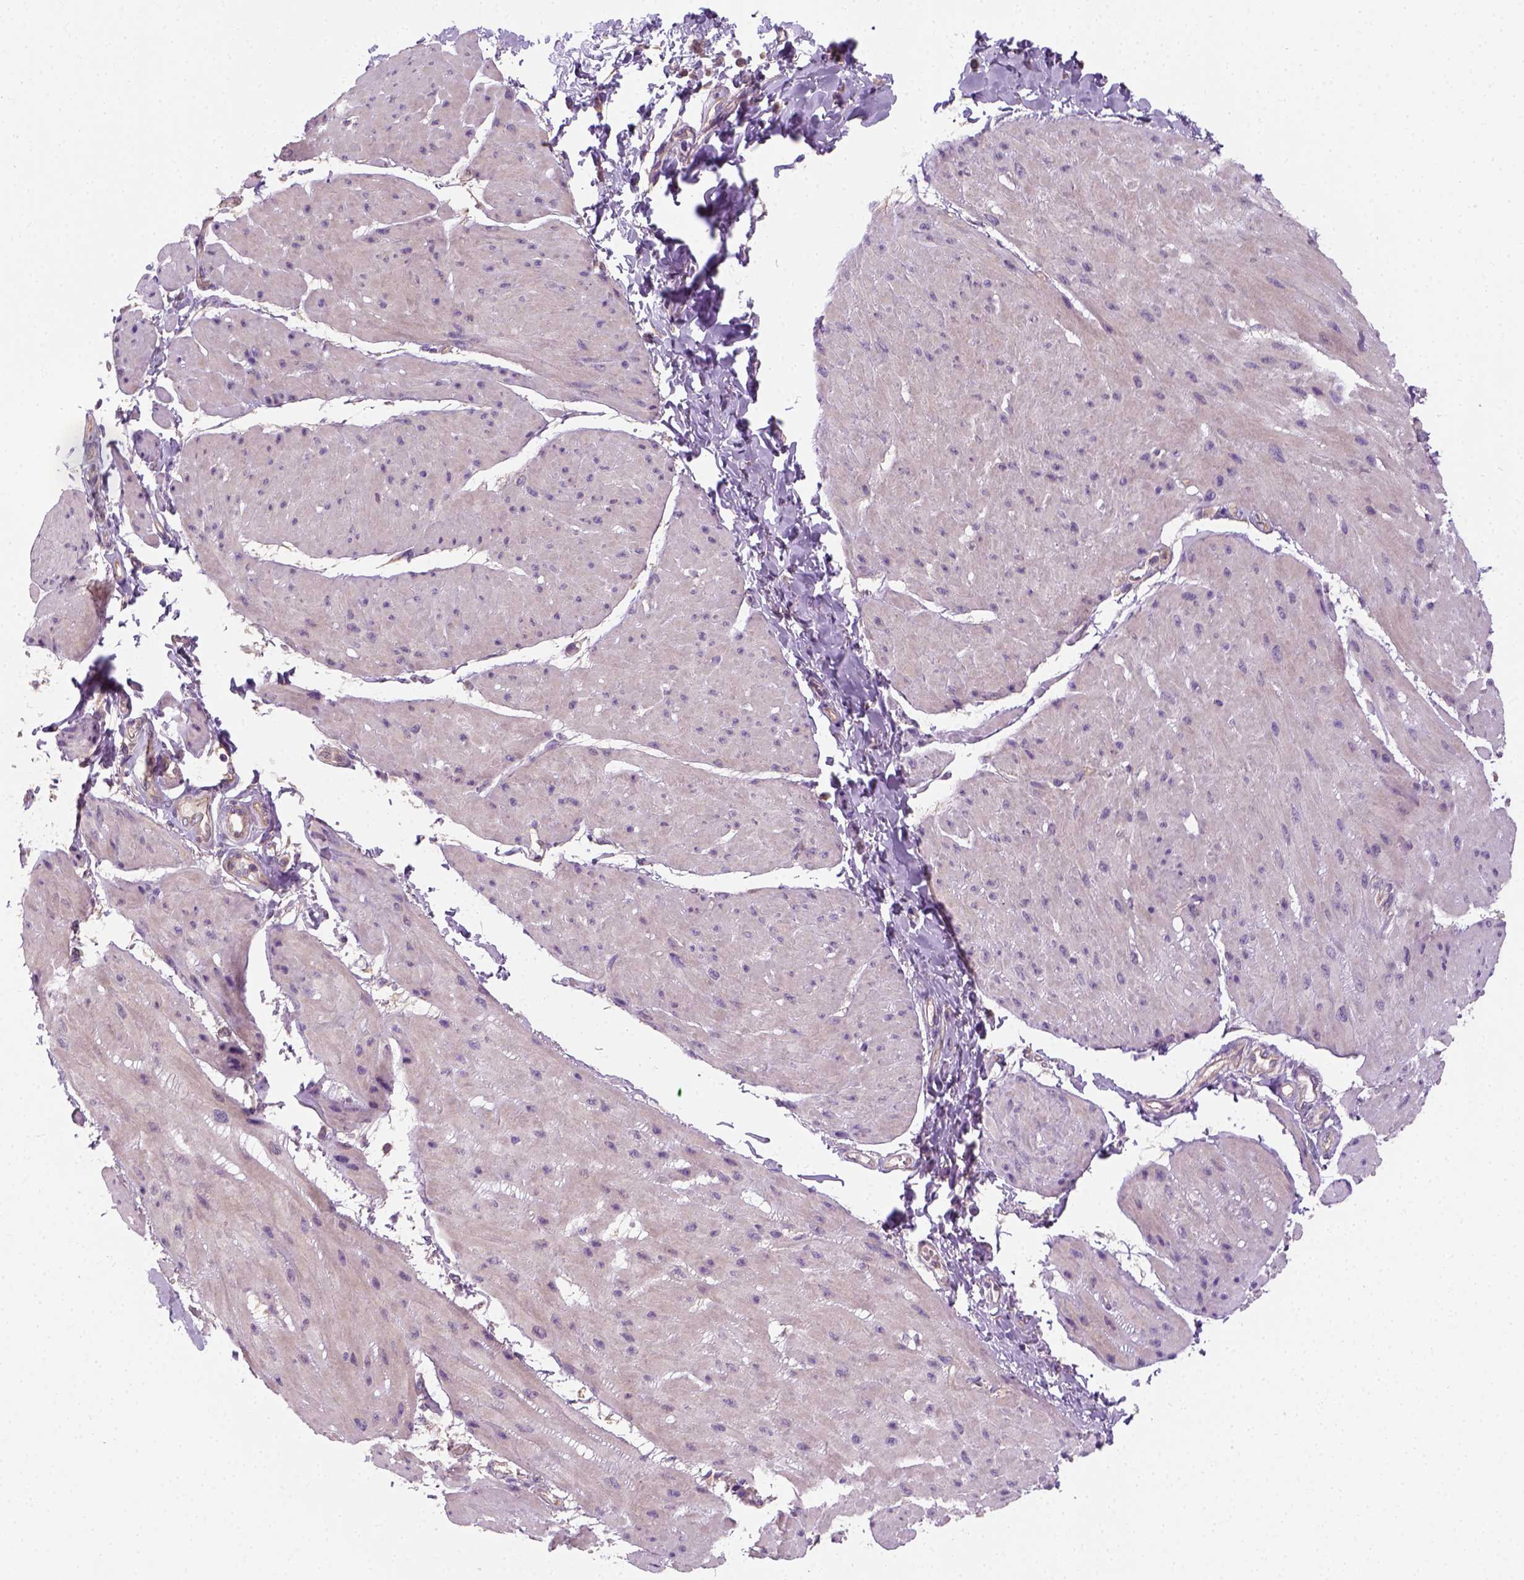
{"staining": {"intensity": "negative", "quantity": "none", "location": "none"}, "tissue": "adipose tissue", "cell_type": "Adipocytes", "image_type": "normal", "snomed": [{"axis": "morphology", "description": "Normal tissue, NOS"}, {"axis": "topography", "description": "Urinary bladder"}, {"axis": "topography", "description": "Peripheral nerve tissue"}], "caption": "DAB (3,3'-diaminobenzidine) immunohistochemical staining of unremarkable adipose tissue reveals no significant expression in adipocytes. The staining is performed using DAB brown chromogen with nuclei counter-stained in using hematoxylin.", "gene": "CRACR2A", "patient": {"sex": "female", "age": 60}}